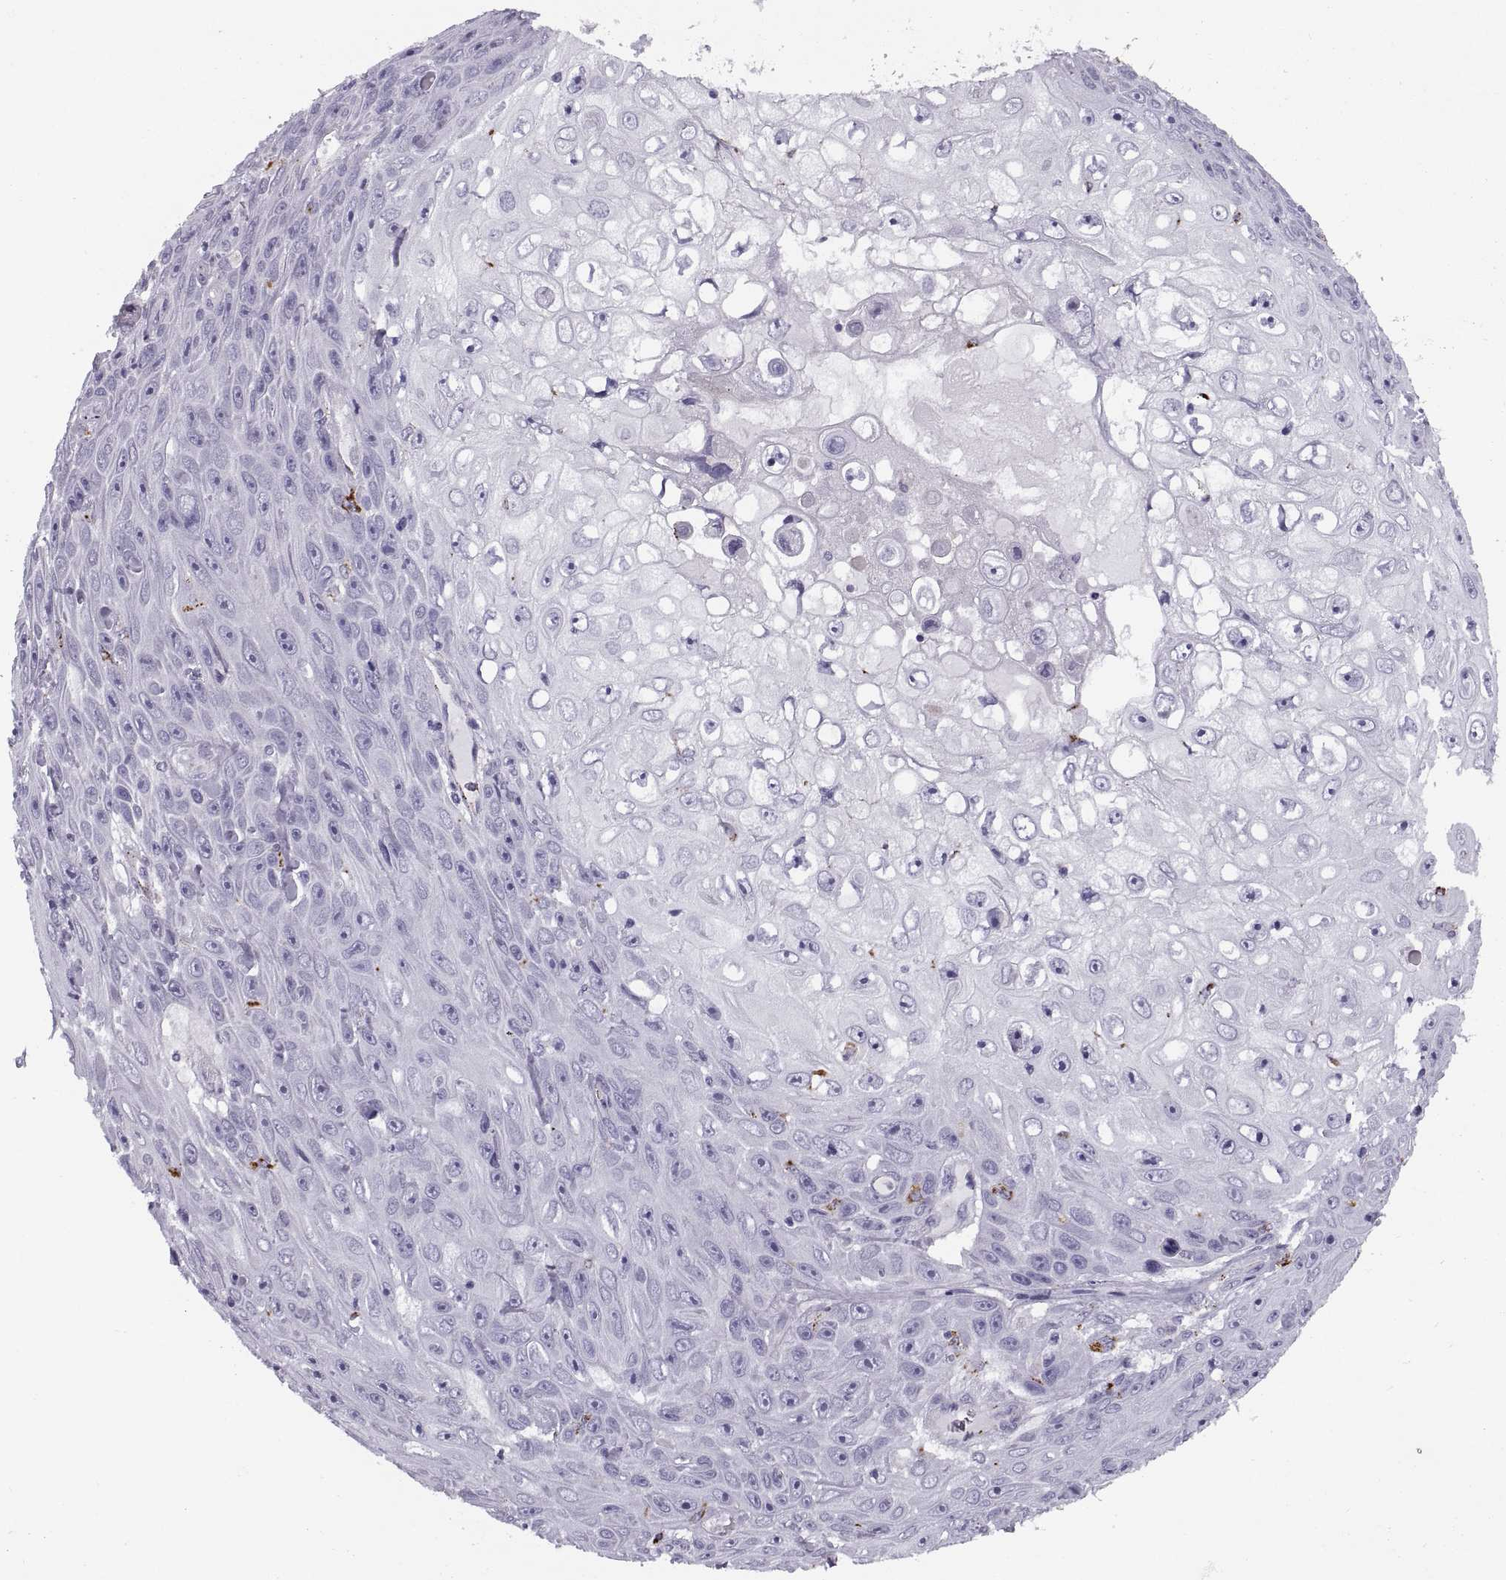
{"staining": {"intensity": "negative", "quantity": "none", "location": "none"}, "tissue": "skin cancer", "cell_type": "Tumor cells", "image_type": "cancer", "snomed": [{"axis": "morphology", "description": "Squamous cell carcinoma, NOS"}, {"axis": "topography", "description": "Skin"}], "caption": "A high-resolution micrograph shows IHC staining of skin cancer (squamous cell carcinoma), which exhibits no significant positivity in tumor cells.", "gene": "CALCR", "patient": {"sex": "male", "age": 82}}